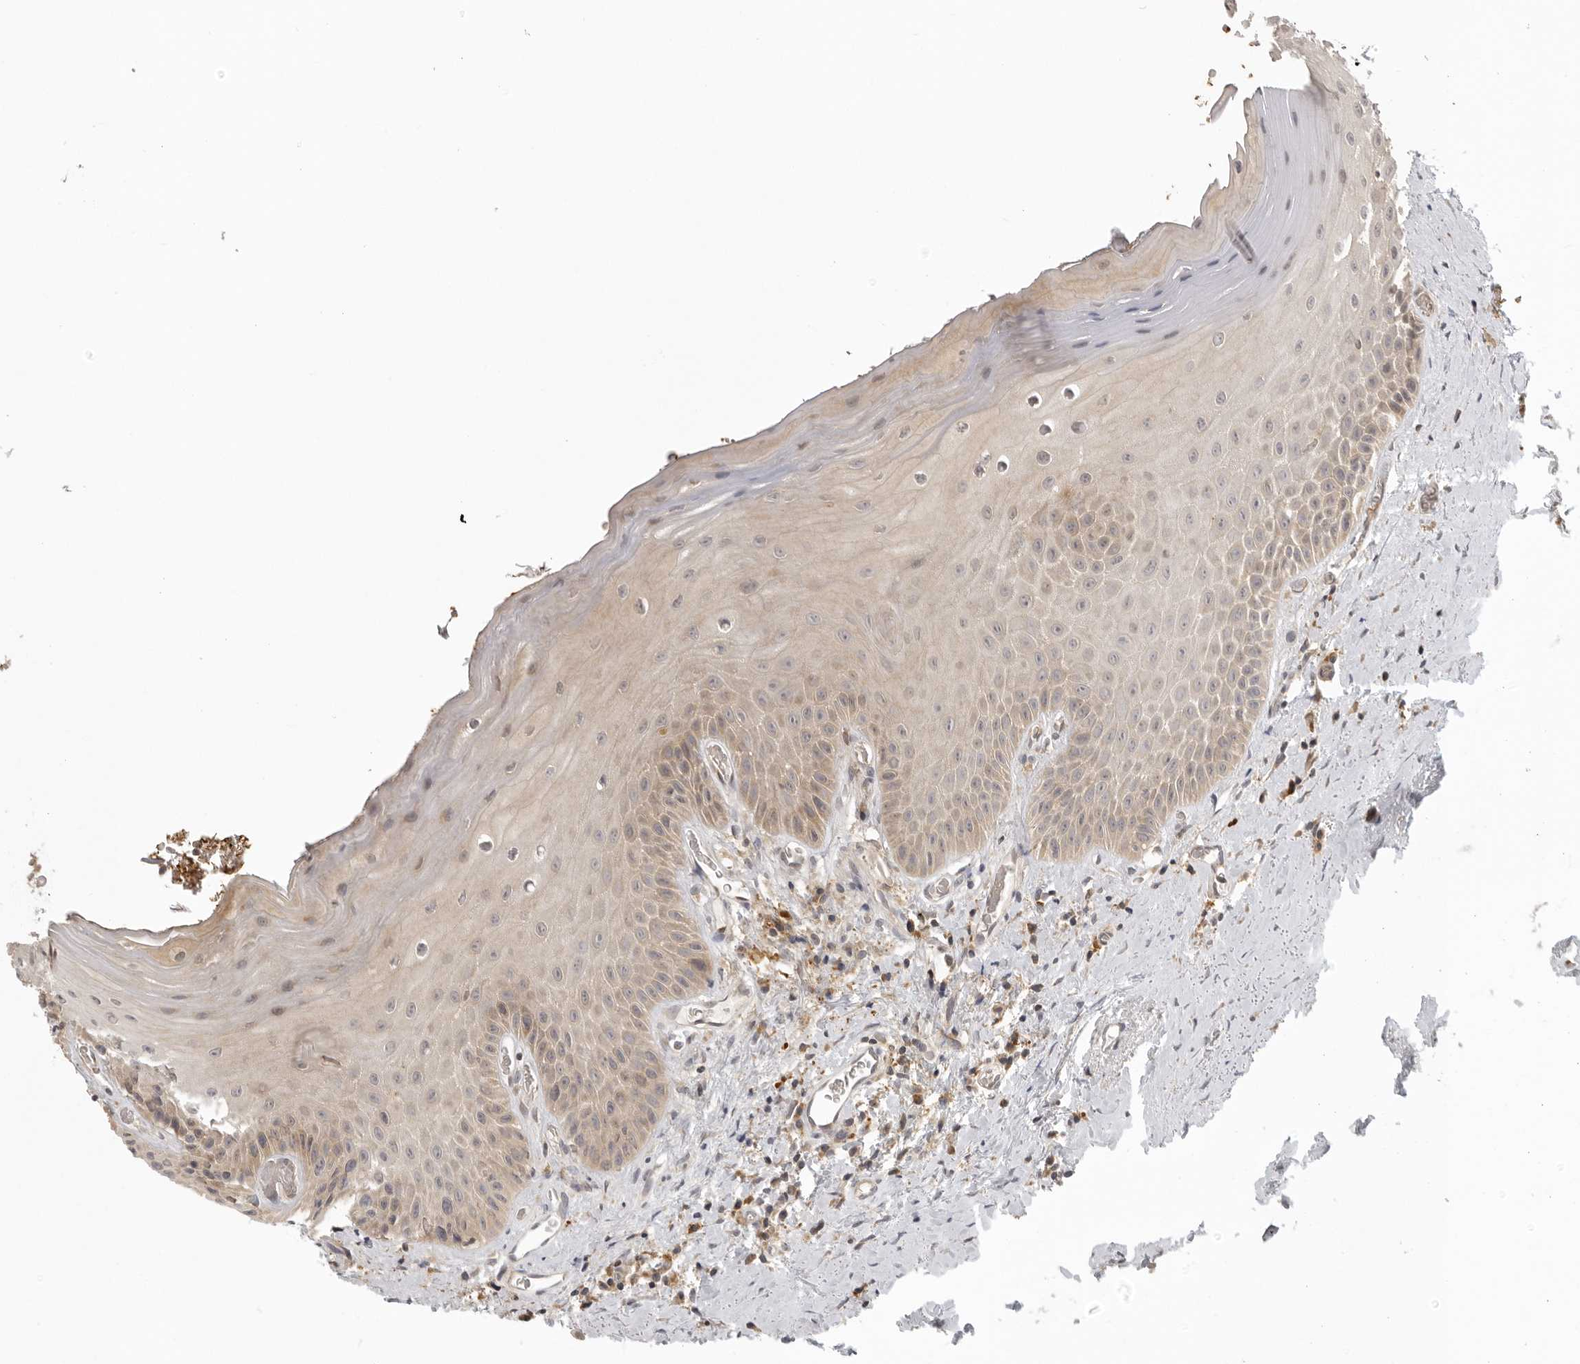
{"staining": {"intensity": "weak", "quantity": "25%-75%", "location": "cytoplasmic/membranous"}, "tissue": "oral mucosa", "cell_type": "Squamous epithelial cells", "image_type": "normal", "snomed": [{"axis": "morphology", "description": "Normal tissue, NOS"}, {"axis": "topography", "description": "Oral tissue"}], "caption": "This photomicrograph displays IHC staining of normal human oral mucosa, with low weak cytoplasmic/membranous positivity in approximately 25%-75% of squamous epithelial cells.", "gene": "PRRC2A", "patient": {"sex": "male", "age": 66}}